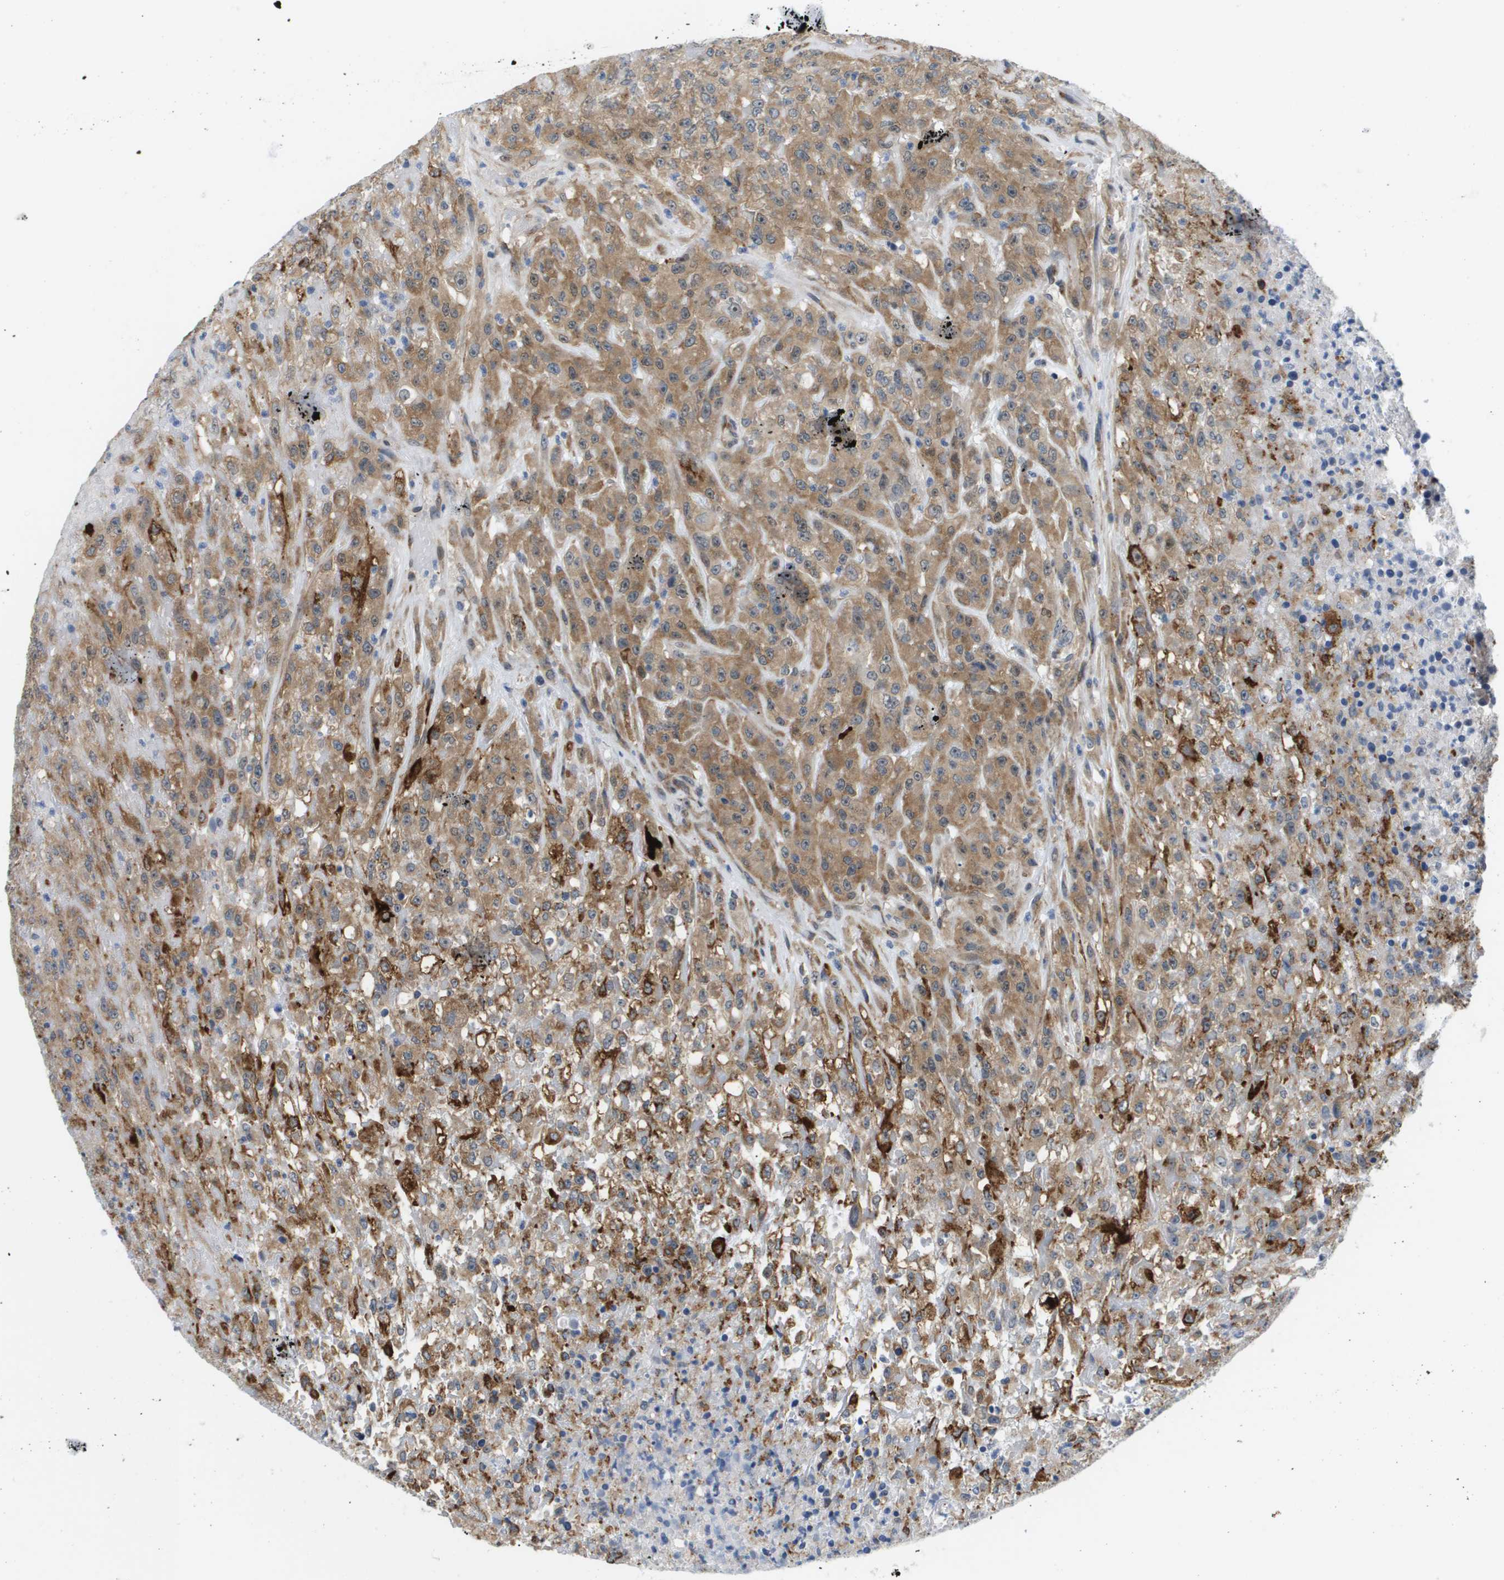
{"staining": {"intensity": "moderate", "quantity": ">75%", "location": "cytoplasmic/membranous"}, "tissue": "urothelial cancer", "cell_type": "Tumor cells", "image_type": "cancer", "snomed": [{"axis": "morphology", "description": "Urothelial carcinoma, High grade"}, {"axis": "topography", "description": "Urinary bladder"}], "caption": "Human urothelial cancer stained for a protein (brown) demonstrates moderate cytoplasmic/membranous positive positivity in approximately >75% of tumor cells.", "gene": "OTUD5", "patient": {"sex": "male", "age": 46}}